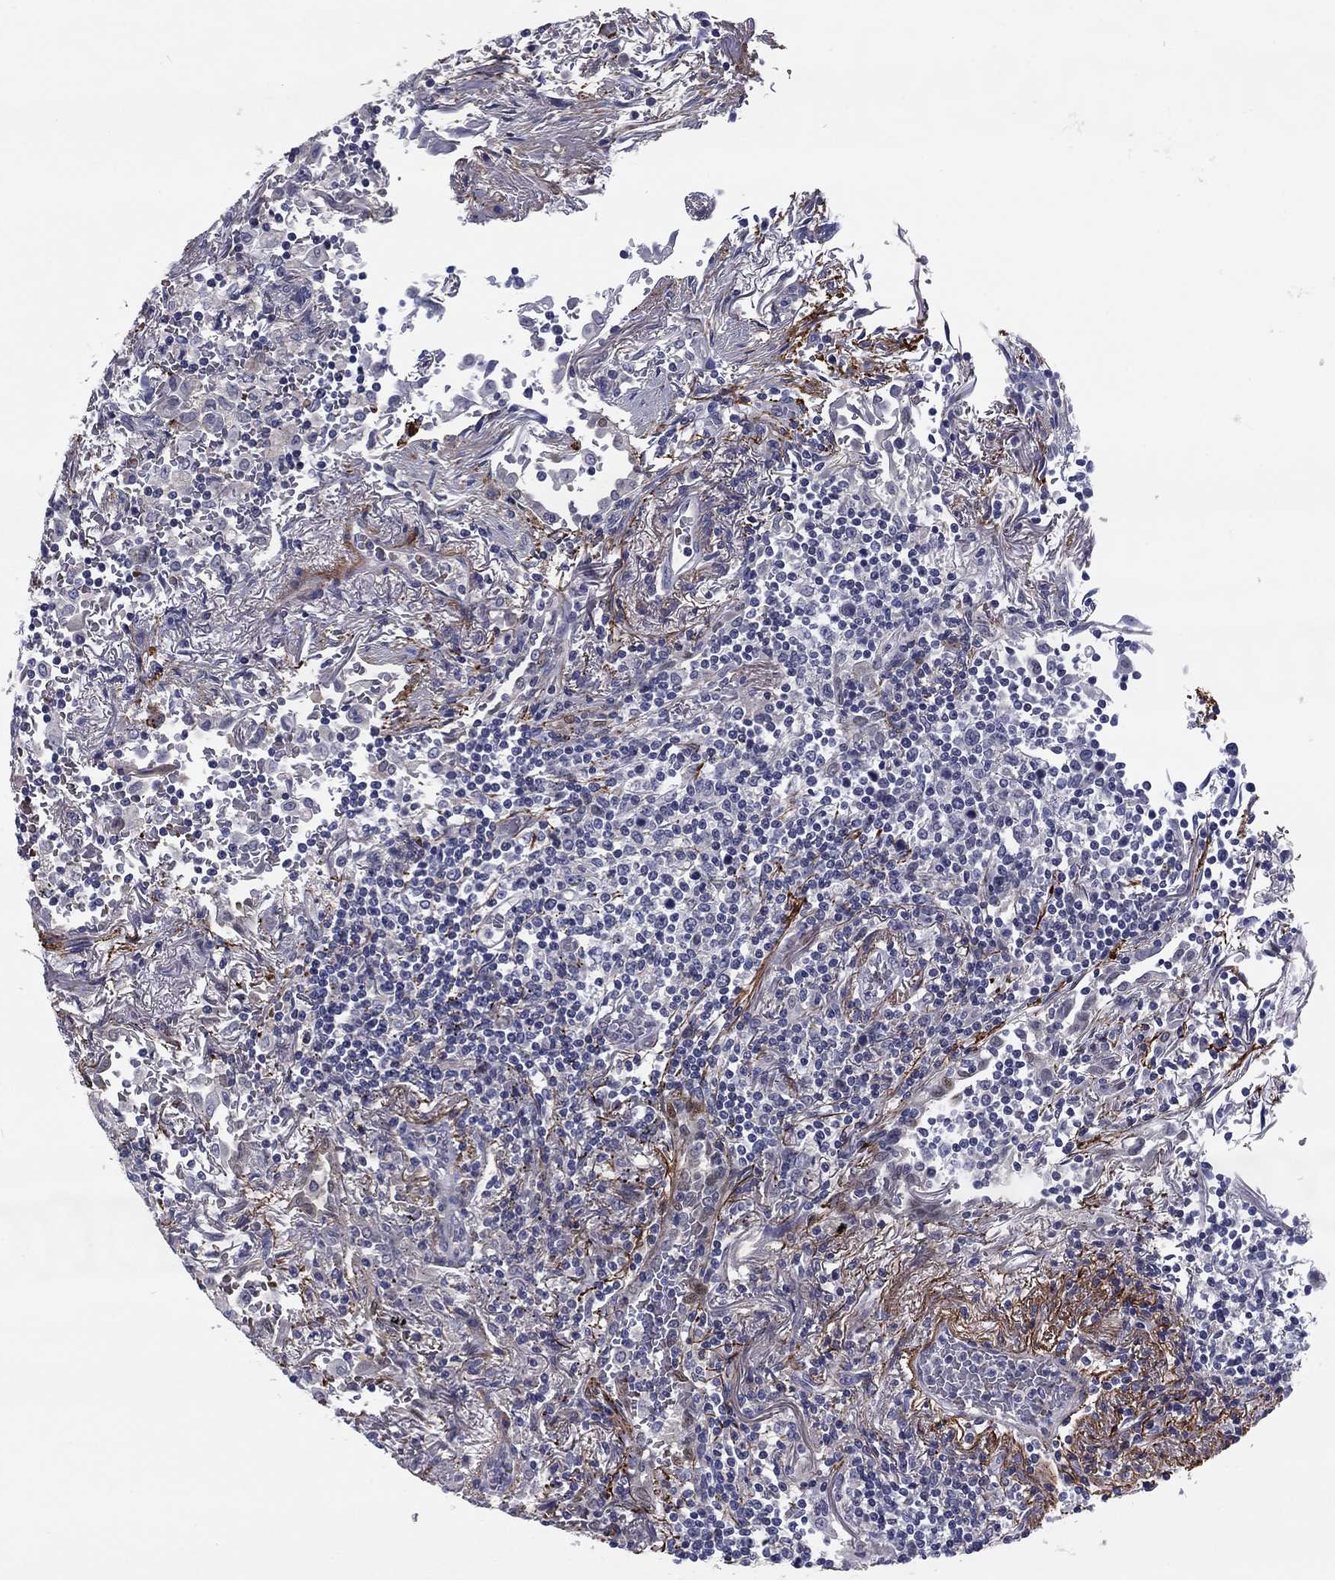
{"staining": {"intensity": "negative", "quantity": "none", "location": "none"}, "tissue": "lymphoma", "cell_type": "Tumor cells", "image_type": "cancer", "snomed": [{"axis": "morphology", "description": "Malignant lymphoma, non-Hodgkin's type, High grade"}, {"axis": "topography", "description": "Lung"}], "caption": "Tumor cells are negative for brown protein staining in high-grade malignant lymphoma, non-Hodgkin's type.", "gene": "REXO5", "patient": {"sex": "male", "age": 79}}